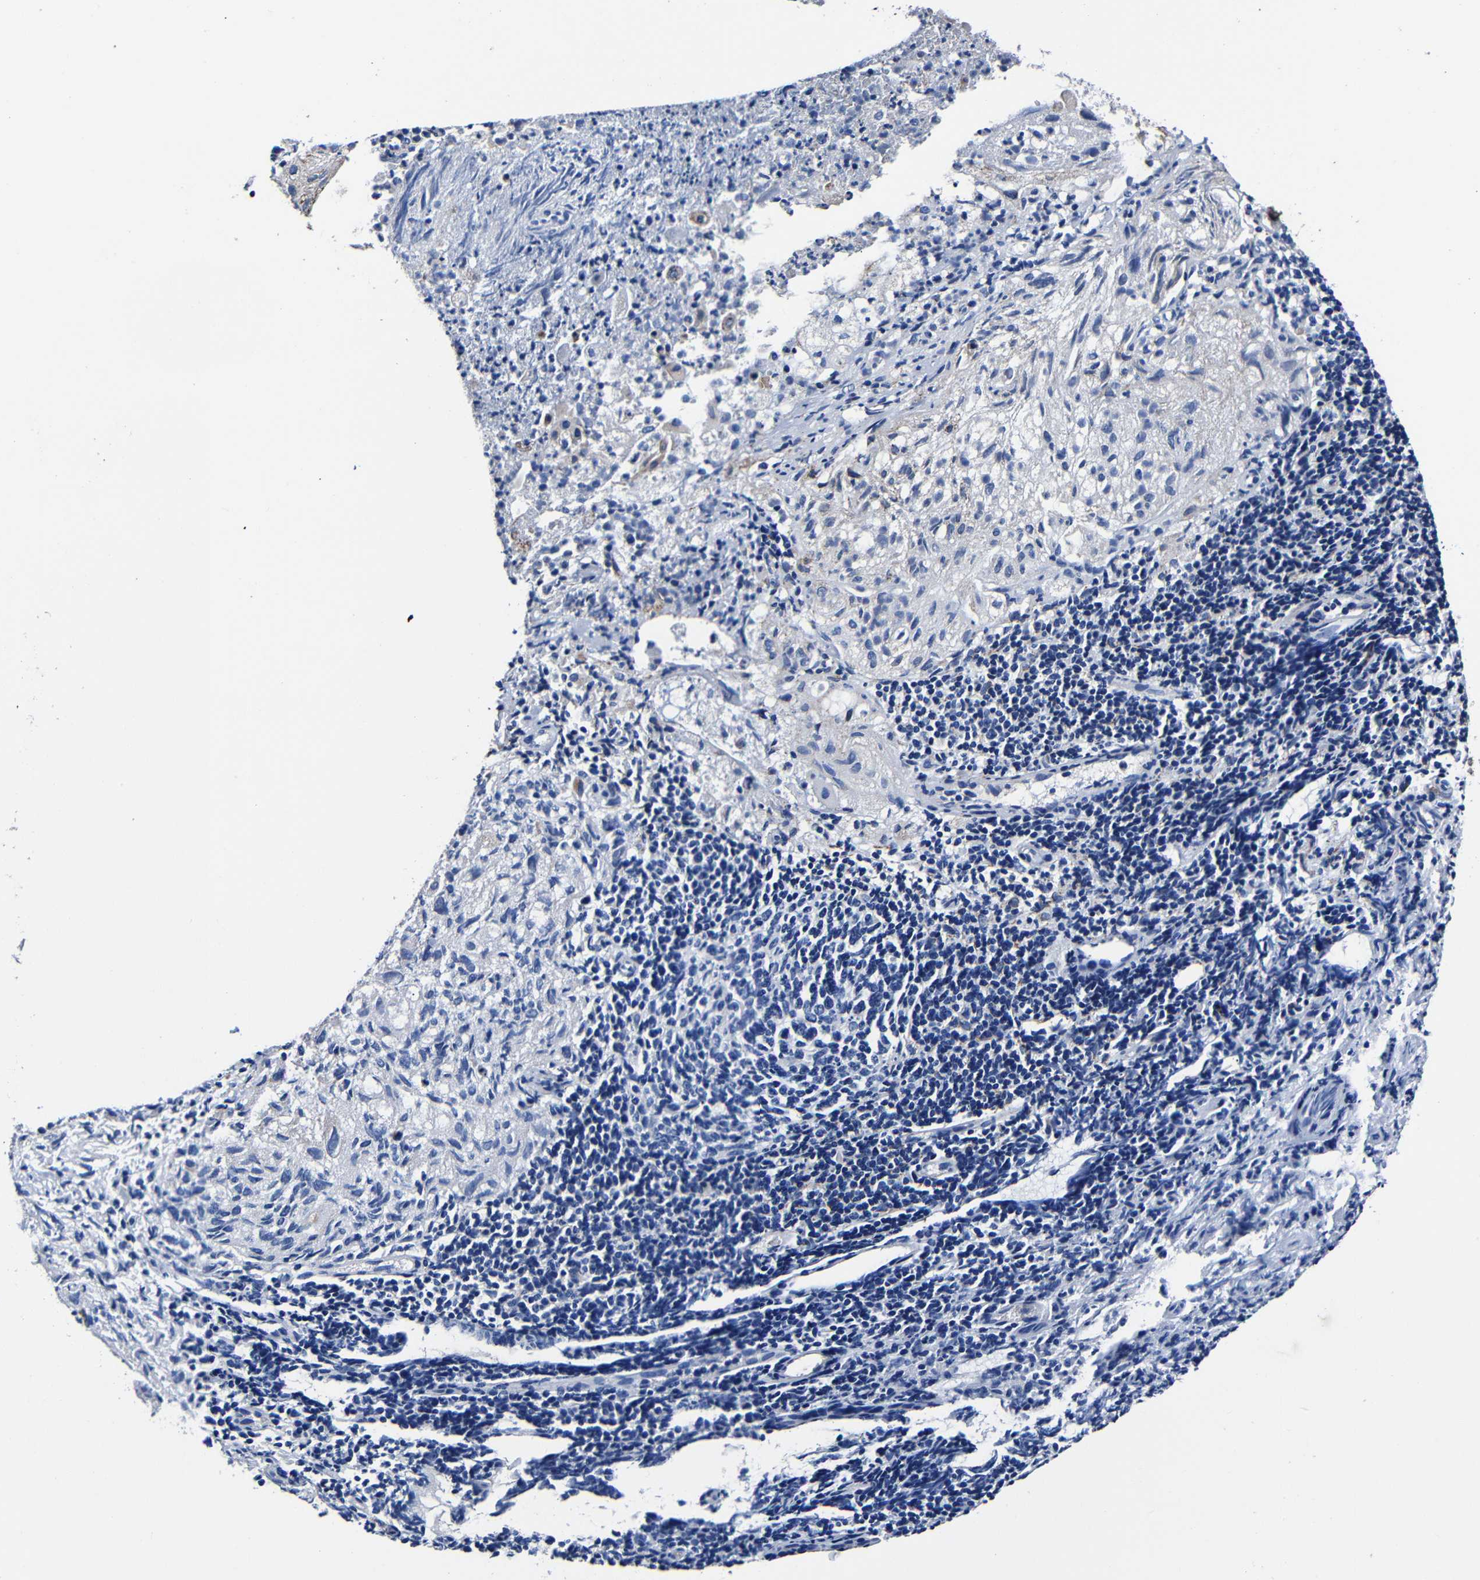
{"staining": {"intensity": "negative", "quantity": "none", "location": "none"}, "tissue": "lung cancer", "cell_type": "Tumor cells", "image_type": "cancer", "snomed": [{"axis": "morphology", "description": "Inflammation, NOS"}, {"axis": "morphology", "description": "Squamous cell carcinoma, NOS"}, {"axis": "topography", "description": "Lymph node"}, {"axis": "topography", "description": "Soft tissue"}, {"axis": "topography", "description": "Lung"}], "caption": "There is no significant expression in tumor cells of squamous cell carcinoma (lung).", "gene": "DEPP1", "patient": {"sex": "male", "age": 66}}